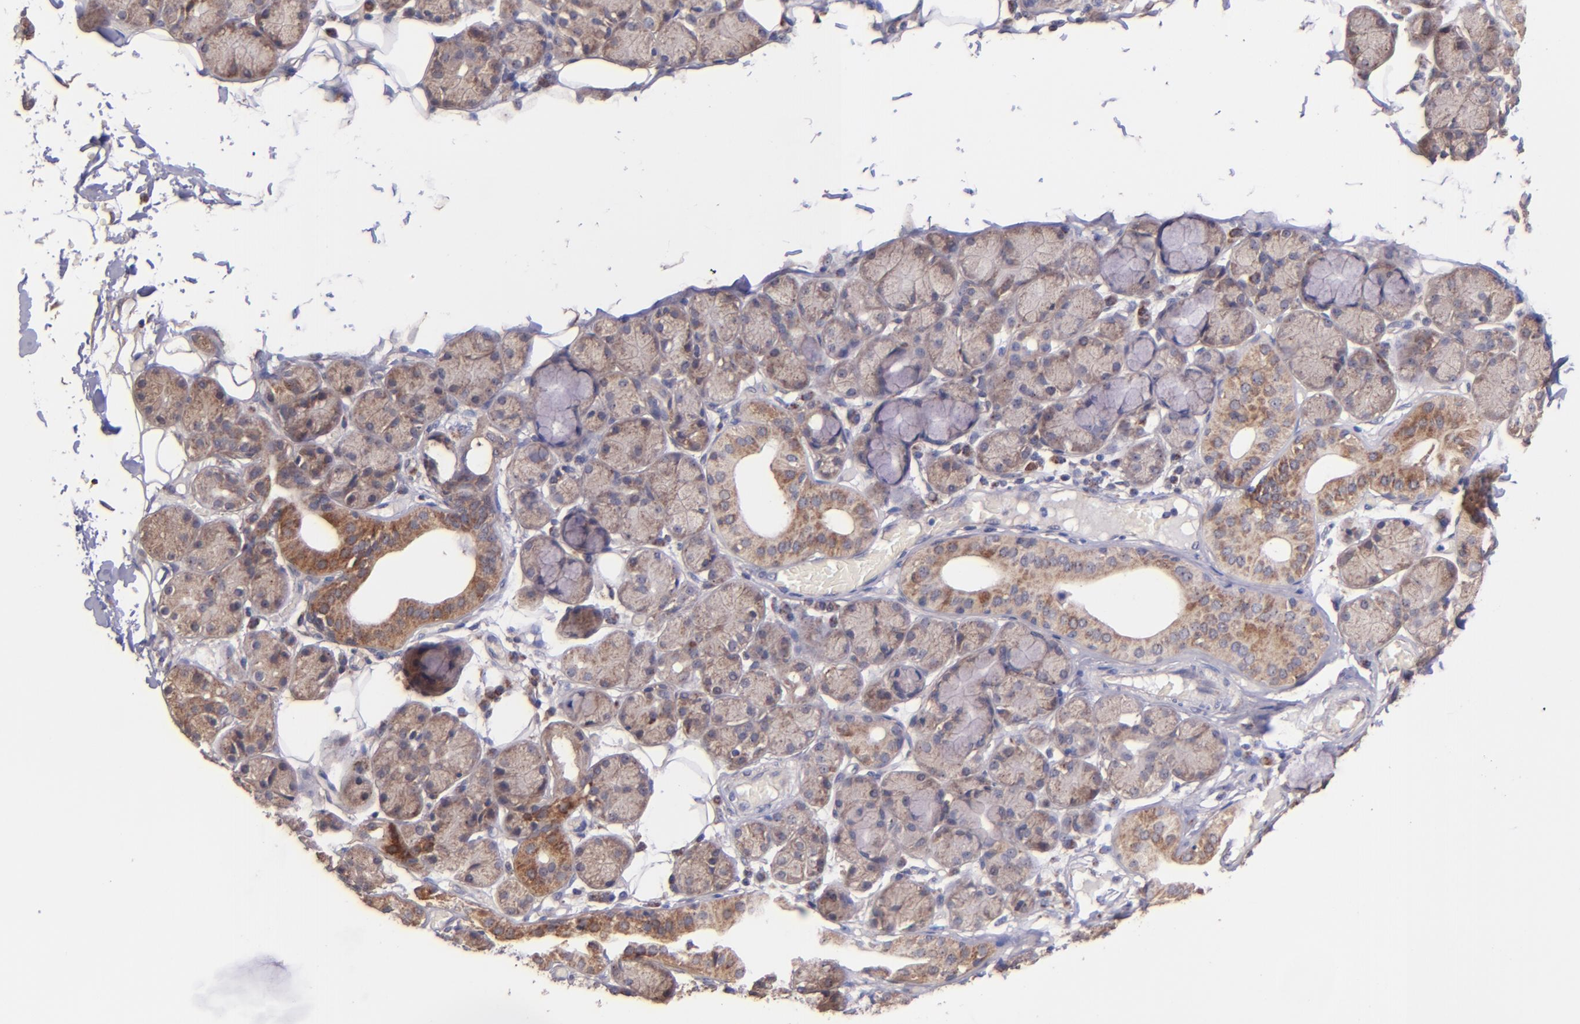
{"staining": {"intensity": "weak", "quantity": ">75%", "location": "cytoplasmic/membranous"}, "tissue": "salivary gland", "cell_type": "Glandular cells", "image_type": "normal", "snomed": [{"axis": "morphology", "description": "Normal tissue, NOS"}, {"axis": "topography", "description": "Salivary gland"}], "caption": "Protein staining of unremarkable salivary gland displays weak cytoplasmic/membranous staining in approximately >75% of glandular cells.", "gene": "SHC1", "patient": {"sex": "male", "age": 54}}